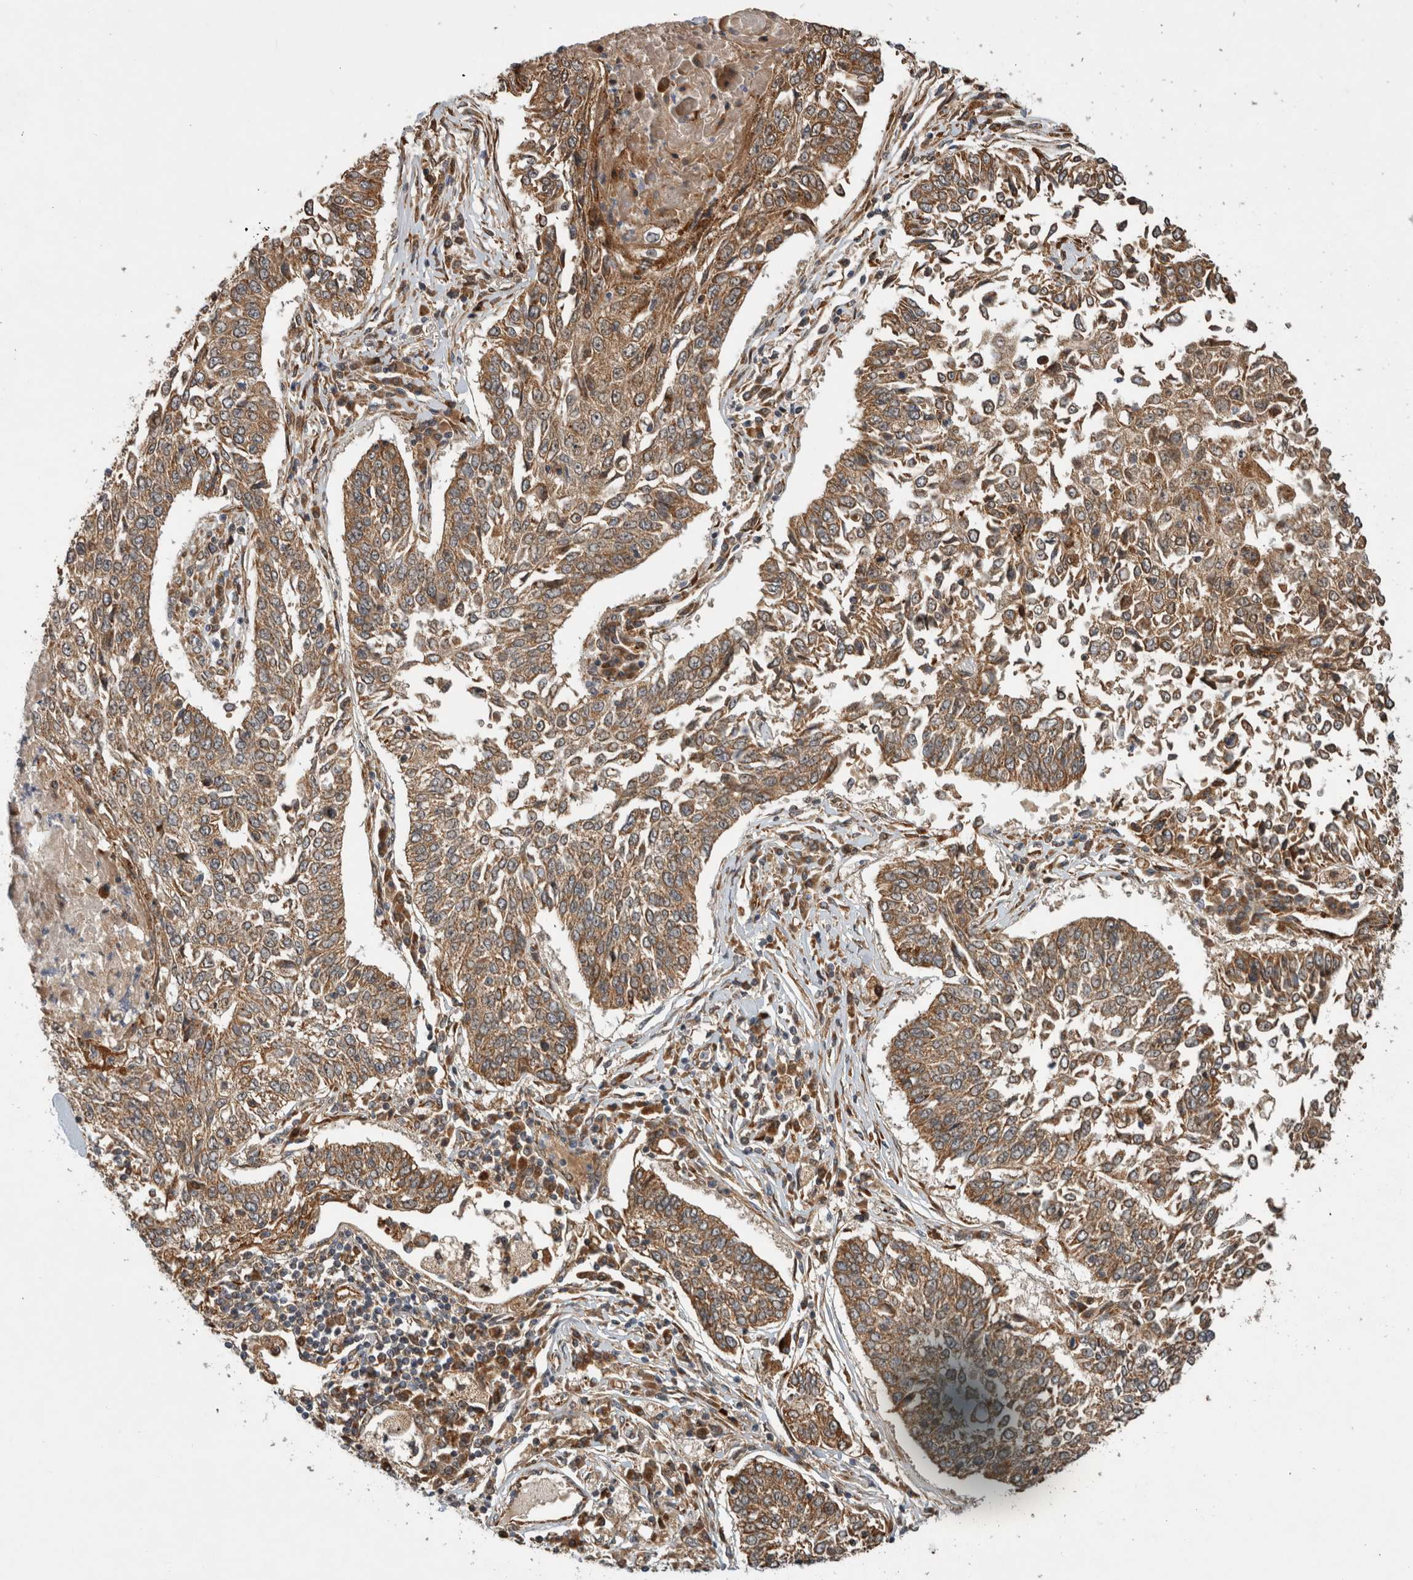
{"staining": {"intensity": "moderate", "quantity": ">75%", "location": "cytoplasmic/membranous"}, "tissue": "lung cancer", "cell_type": "Tumor cells", "image_type": "cancer", "snomed": [{"axis": "morphology", "description": "Normal tissue, NOS"}, {"axis": "morphology", "description": "Squamous cell carcinoma, NOS"}, {"axis": "topography", "description": "Cartilage tissue"}, {"axis": "topography", "description": "Lung"}, {"axis": "topography", "description": "Peripheral nerve tissue"}], "caption": "IHC histopathology image of neoplastic tissue: human squamous cell carcinoma (lung) stained using IHC demonstrates medium levels of moderate protein expression localized specifically in the cytoplasmic/membranous of tumor cells, appearing as a cytoplasmic/membranous brown color.", "gene": "TUBD1", "patient": {"sex": "female", "age": 49}}